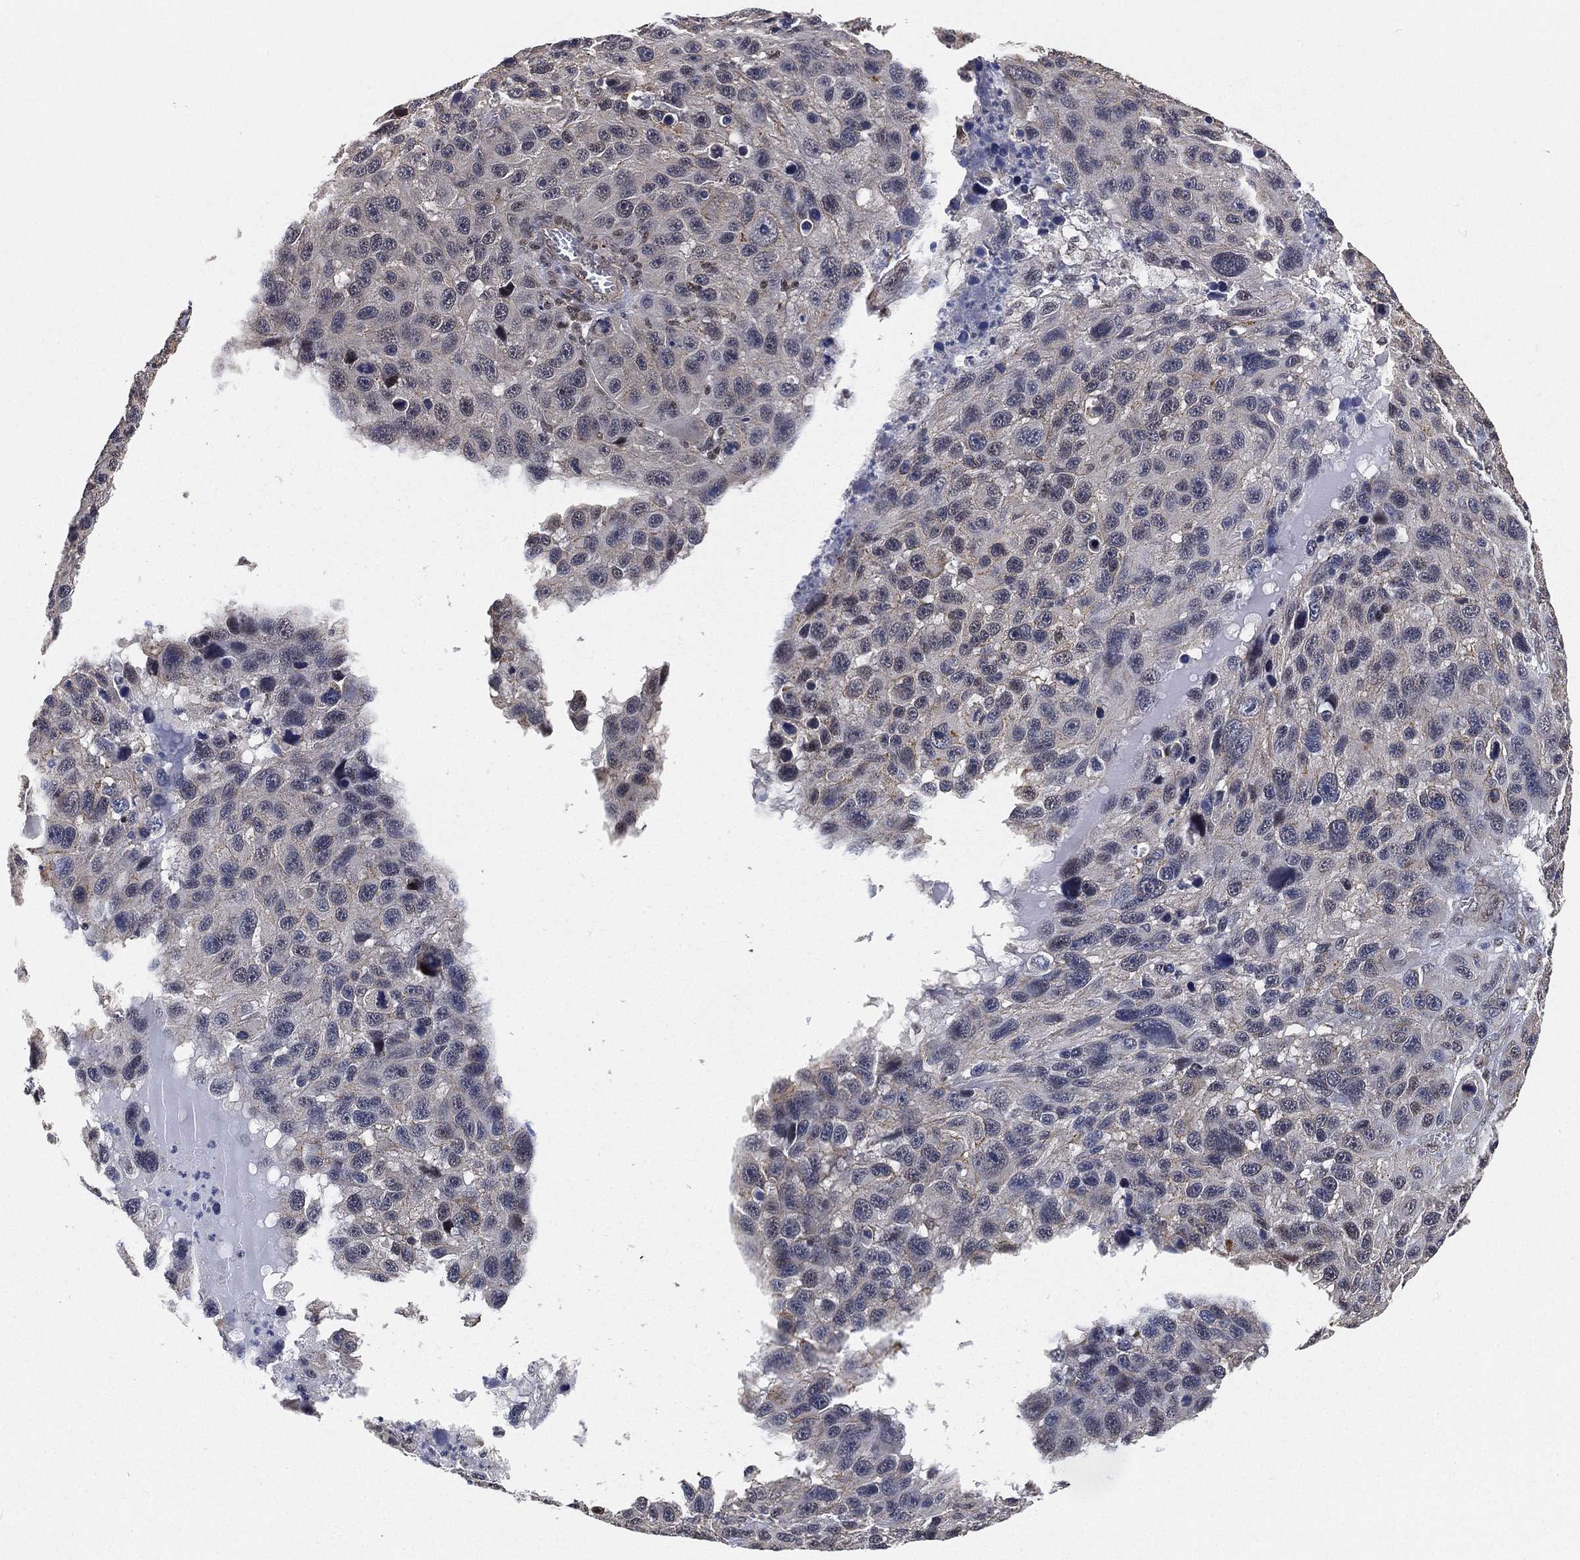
{"staining": {"intensity": "negative", "quantity": "none", "location": "none"}, "tissue": "melanoma", "cell_type": "Tumor cells", "image_type": "cancer", "snomed": [{"axis": "morphology", "description": "Malignant melanoma, NOS"}, {"axis": "topography", "description": "Skin"}], "caption": "The micrograph displays no significant positivity in tumor cells of malignant melanoma.", "gene": "RSRC2", "patient": {"sex": "male", "age": 53}}